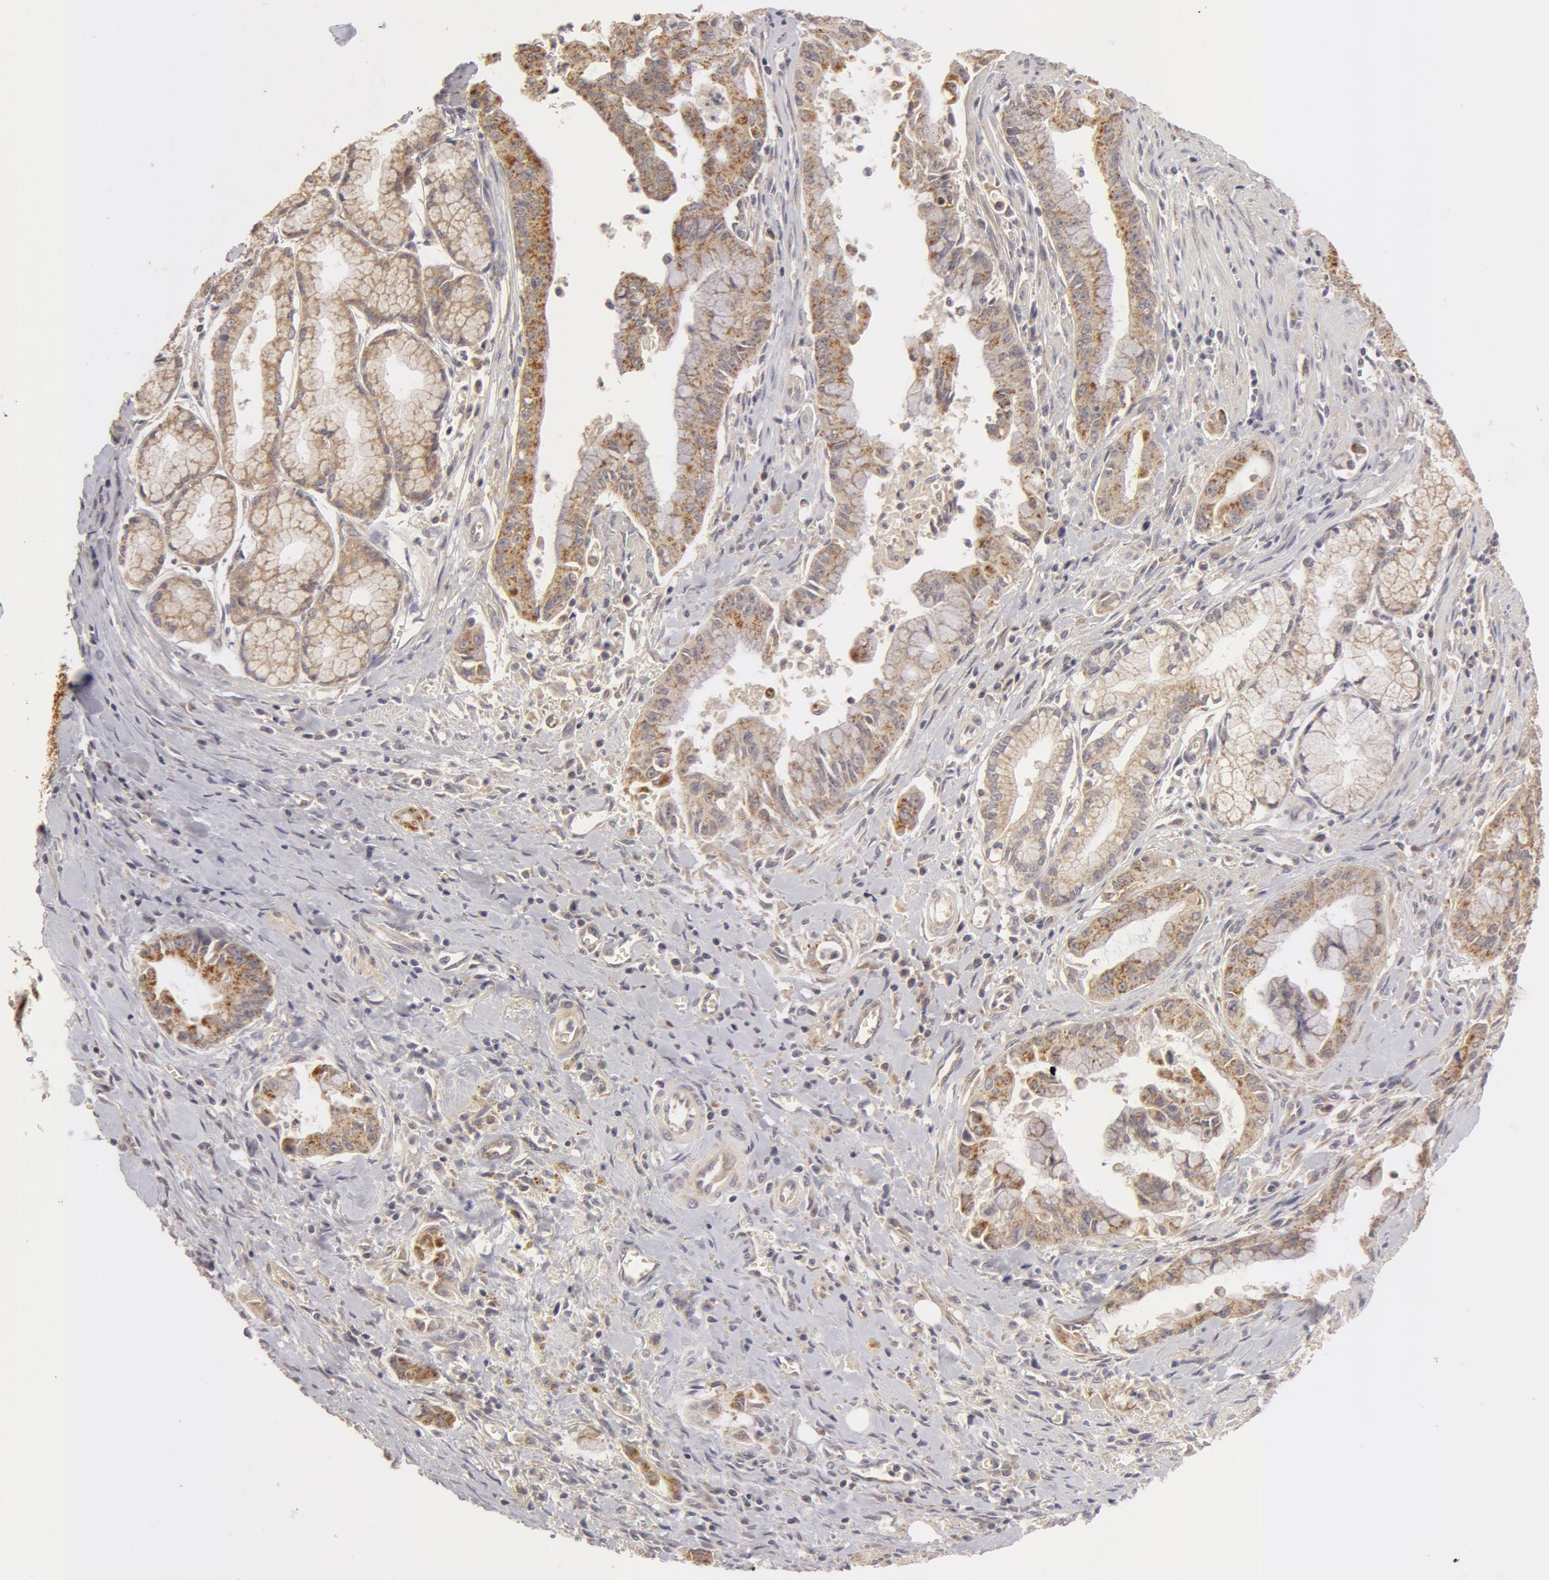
{"staining": {"intensity": "weak", "quantity": "25%-75%", "location": "cytoplasmic/membranous"}, "tissue": "pancreatic cancer", "cell_type": "Tumor cells", "image_type": "cancer", "snomed": [{"axis": "morphology", "description": "Adenocarcinoma, NOS"}, {"axis": "topography", "description": "Pancreas"}], "caption": "Tumor cells reveal low levels of weak cytoplasmic/membranous staining in approximately 25%-75% of cells in pancreatic cancer (adenocarcinoma).", "gene": "ADPRH", "patient": {"sex": "male", "age": 59}}